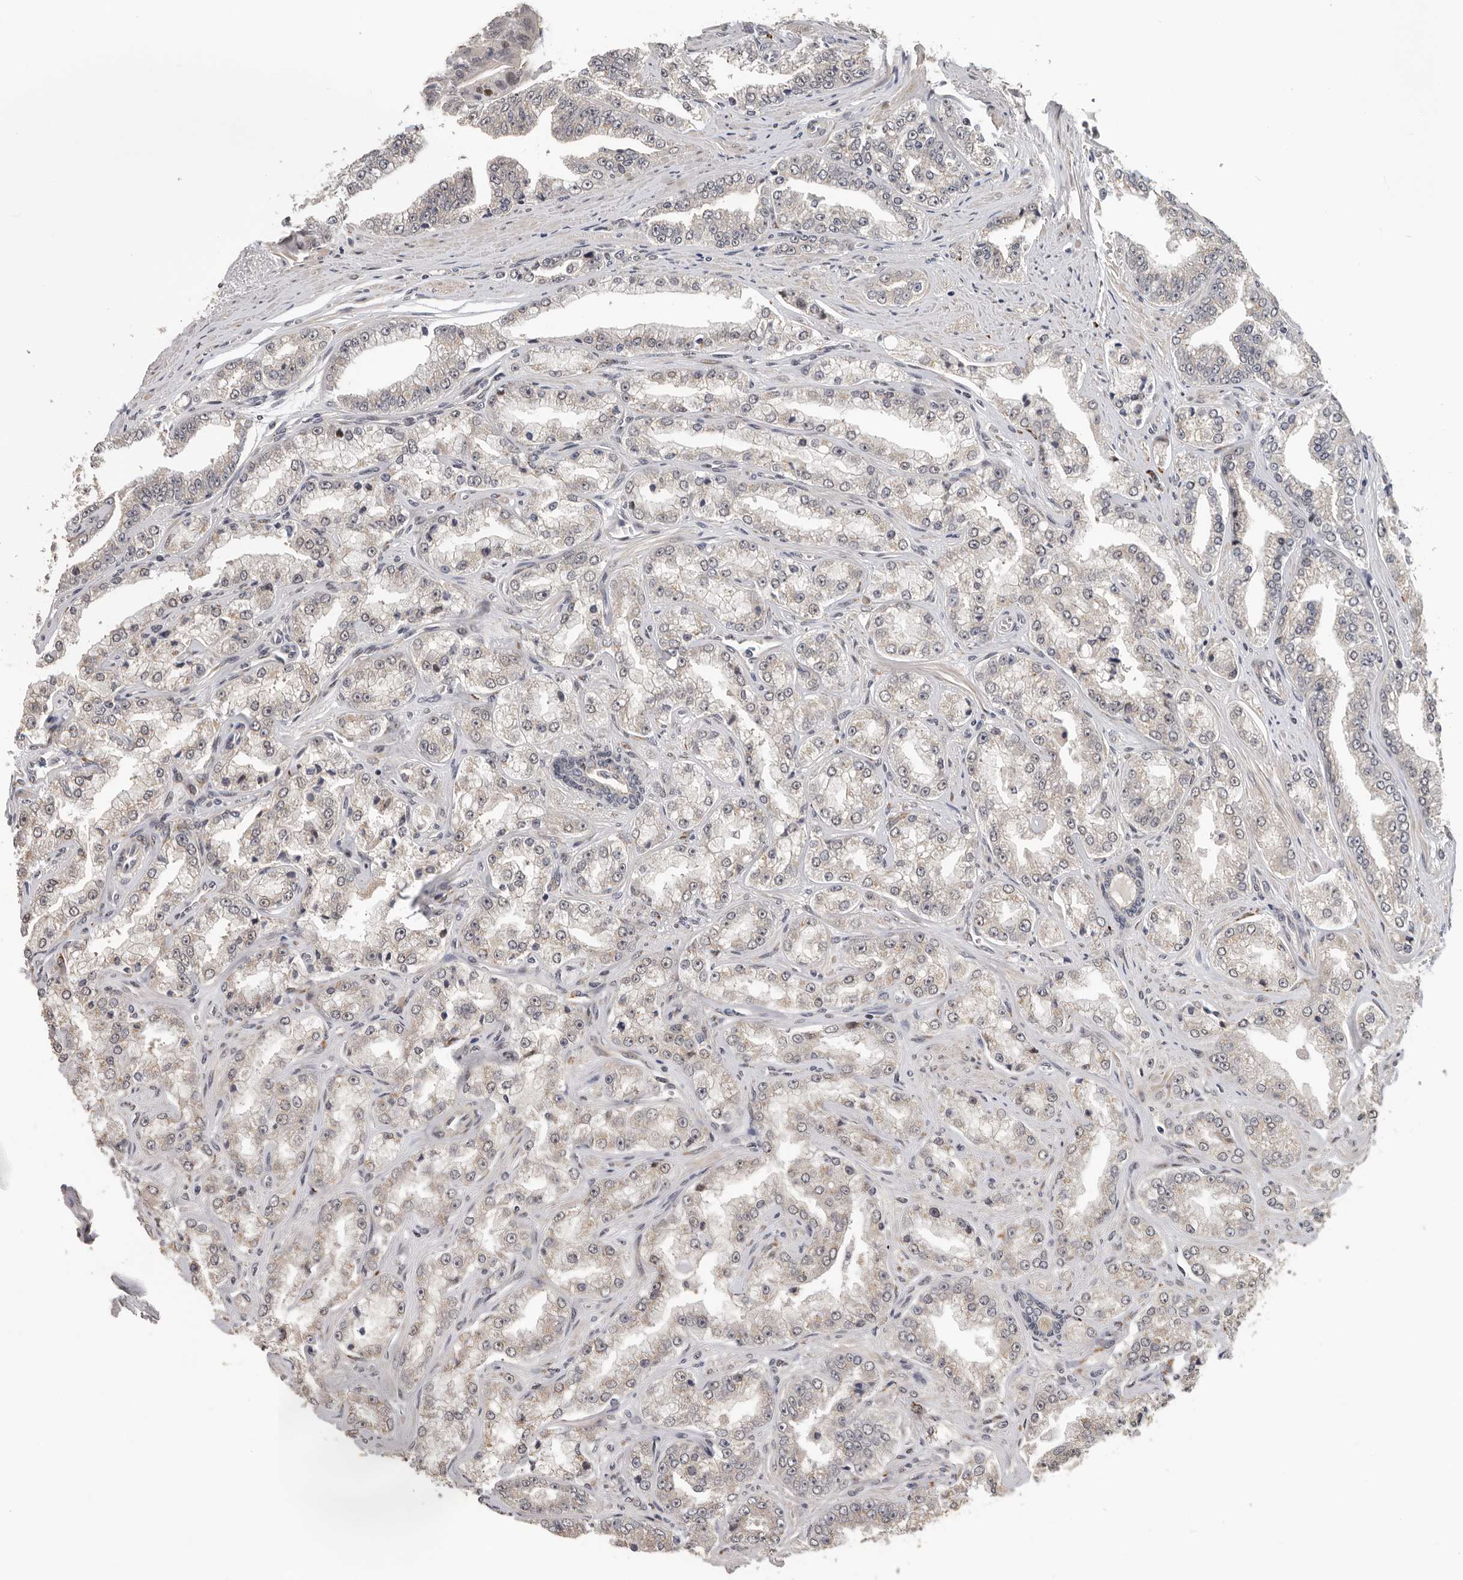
{"staining": {"intensity": "weak", "quantity": "25%-75%", "location": "nuclear"}, "tissue": "prostate cancer", "cell_type": "Tumor cells", "image_type": "cancer", "snomed": [{"axis": "morphology", "description": "Adenocarcinoma, High grade"}, {"axis": "topography", "description": "Prostate"}], "caption": "An IHC micrograph of tumor tissue is shown. Protein staining in brown labels weak nuclear positivity in adenocarcinoma (high-grade) (prostate) within tumor cells. The staining is performed using DAB (3,3'-diaminobenzidine) brown chromogen to label protein expression. The nuclei are counter-stained blue using hematoxylin.", "gene": "HENMT1", "patient": {"sex": "male", "age": 71}}